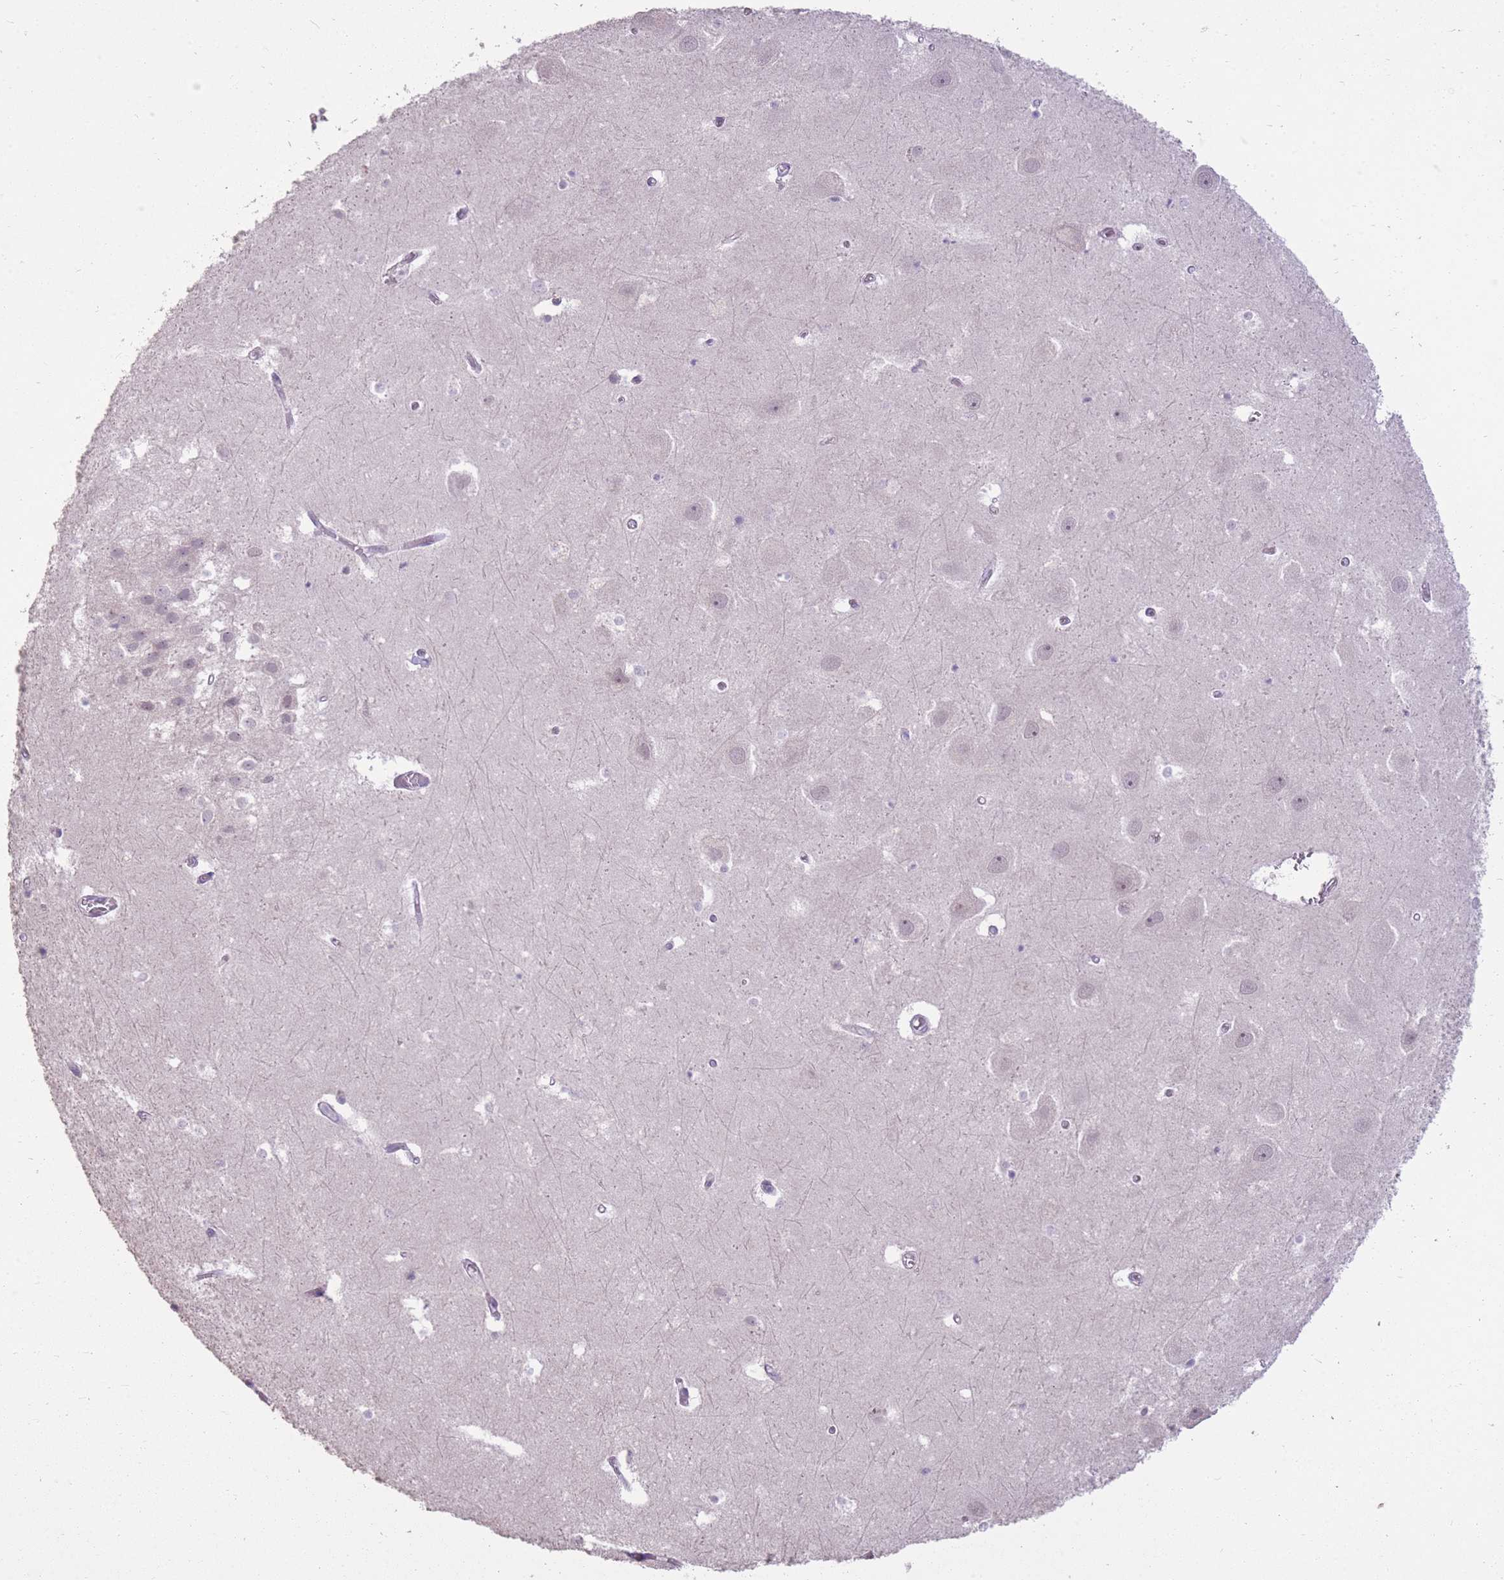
{"staining": {"intensity": "negative", "quantity": "none", "location": "none"}, "tissue": "hippocampus", "cell_type": "Glial cells", "image_type": "normal", "snomed": [{"axis": "morphology", "description": "Normal tissue, NOS"}, {"axis": "topography", "description": "Hippocampus"}], "caption": "An immunohistochemistry histopathology image of benign hippocampus is shown. There is no staining in glial cells of hippocampus.", "gene": "ZBTB24", "patient": {"sex": "female", "age": 52}}